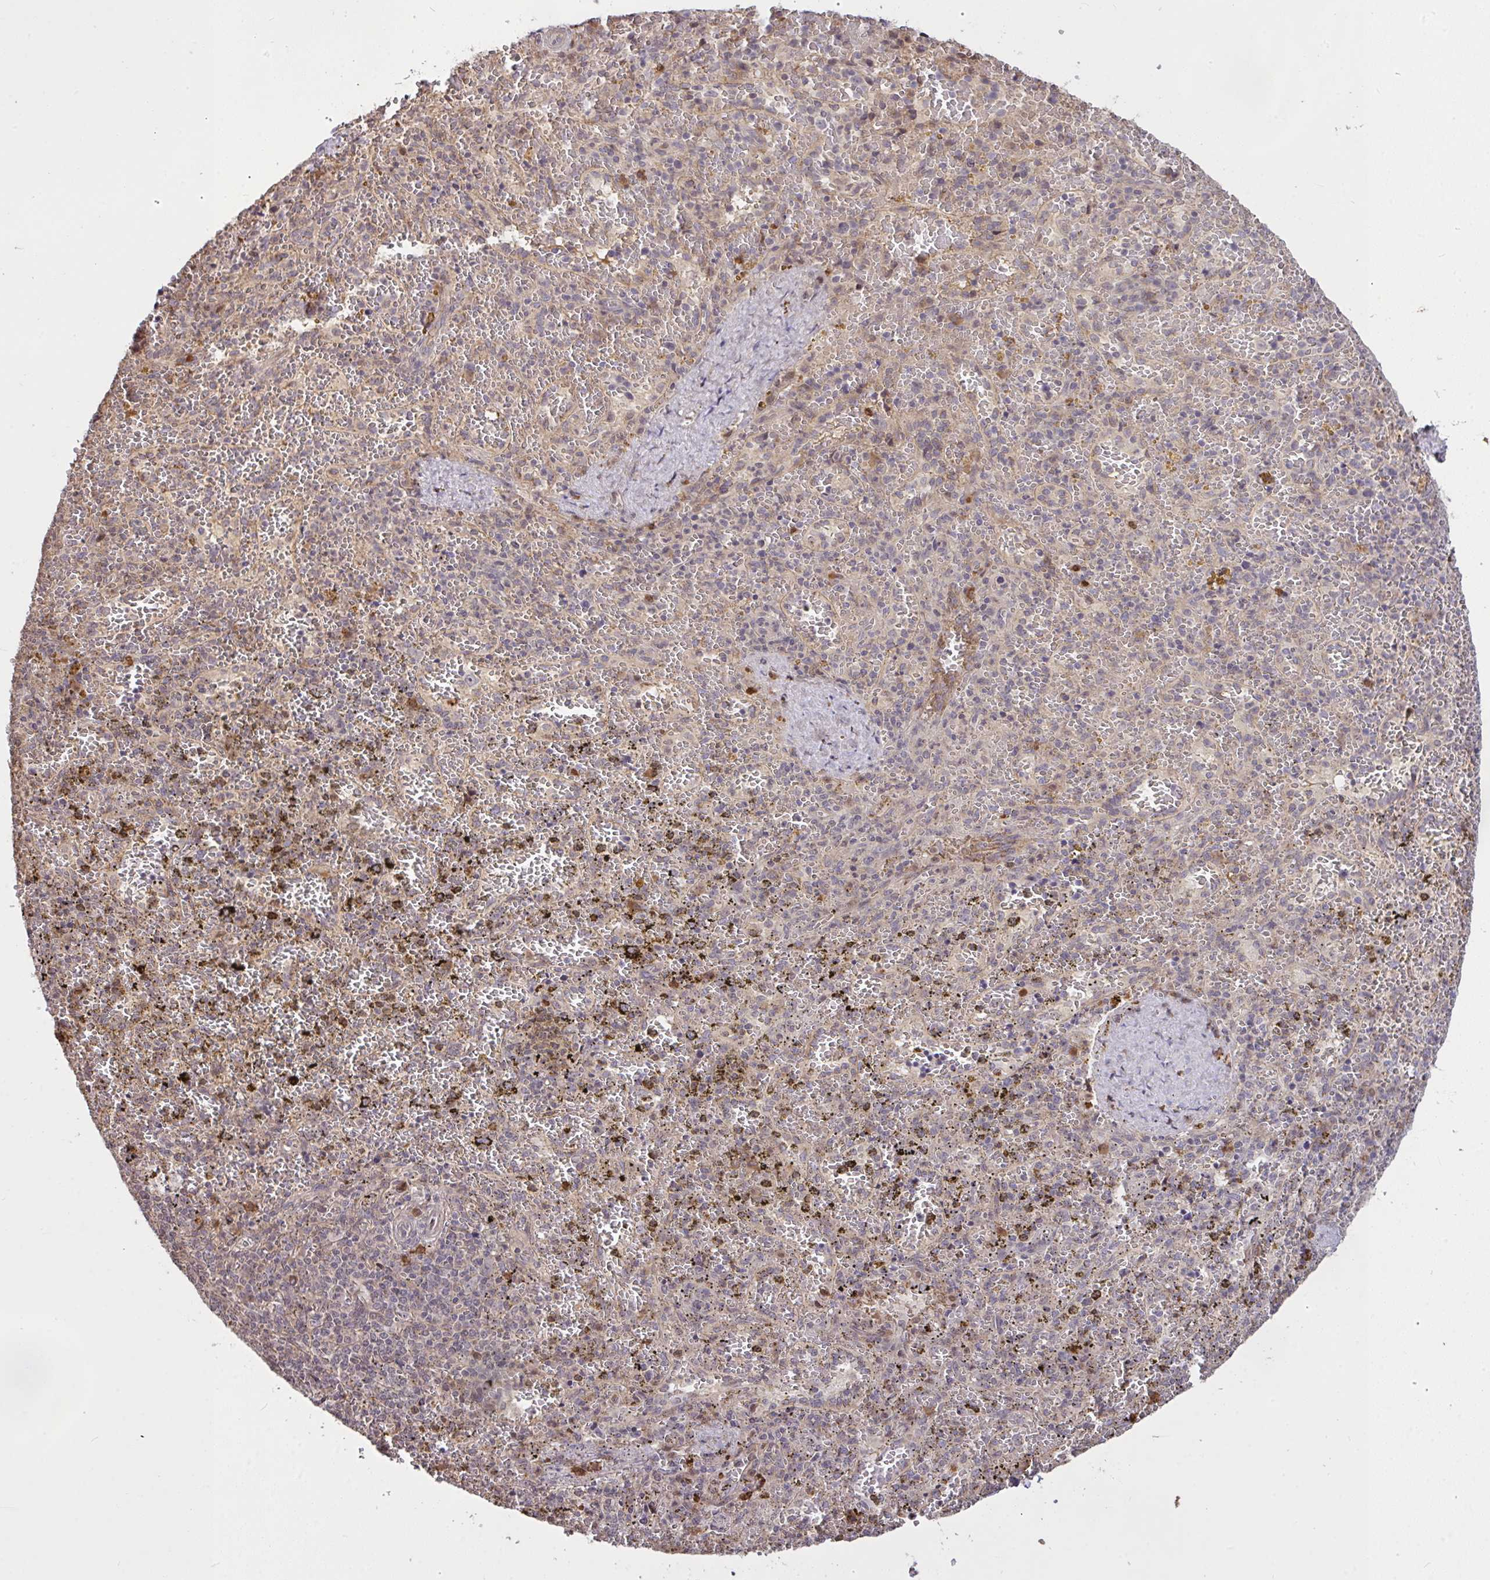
{"staining": {"intensity": "moderate", "quantity": "<25%", "location": "cytoplasmic/membranous,nuclear"}, "tissue": "spleen", "cell_type": "Cells in red pulp", "image_type": "normal", "snomed": [{"axis": "morphology", "description": "Normal tissue, NOS"}, {"axis": "topography", "description": "Spleen"}], "caption": "IHC histopathology image of normal human spleen stained for a protein (brown), which displays low levels of moderate cytoplasmic/membranous,nuclear expression in about <25% of cells in red pulp.", "gene": "FCER1A", "patient": {"sex": "female", "age": 50}}